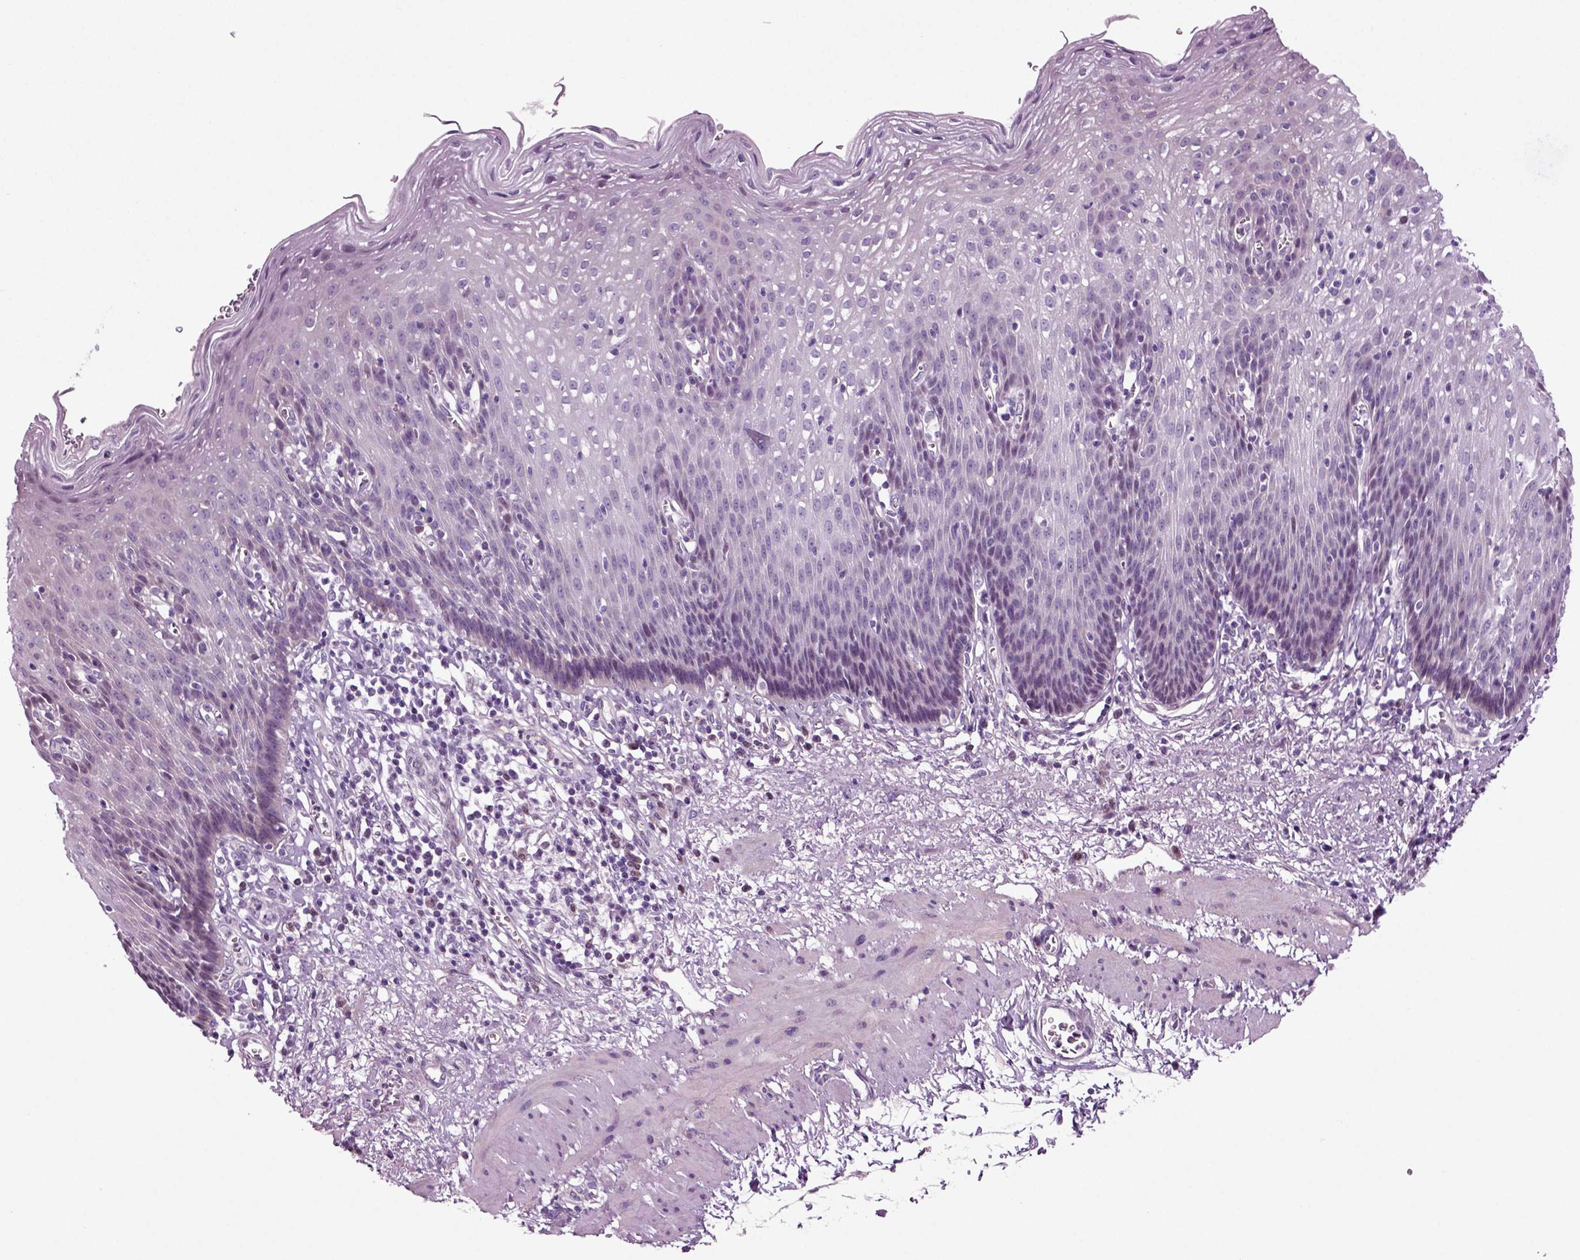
{"staining": {"intensity": "negative", "quantity": "none", "location": "none"}, "tissue": "esophagus", "cell_type": "Squamous epithelial cells", "image_type": "normal", "snomed": [{"axis": "morphology", "description": "Normal tissue, NOS"}, {"axis": "topography", "description": "Esophagus"}], "caption": "Protein analysis of normal esophagus displays no significant staining in squamous epithelial cells. (Immunohistochemistry, brightfield microscopy, high magnification).", "gene": "ARID3A", "patient": {"sex": "male", "age": 57}}